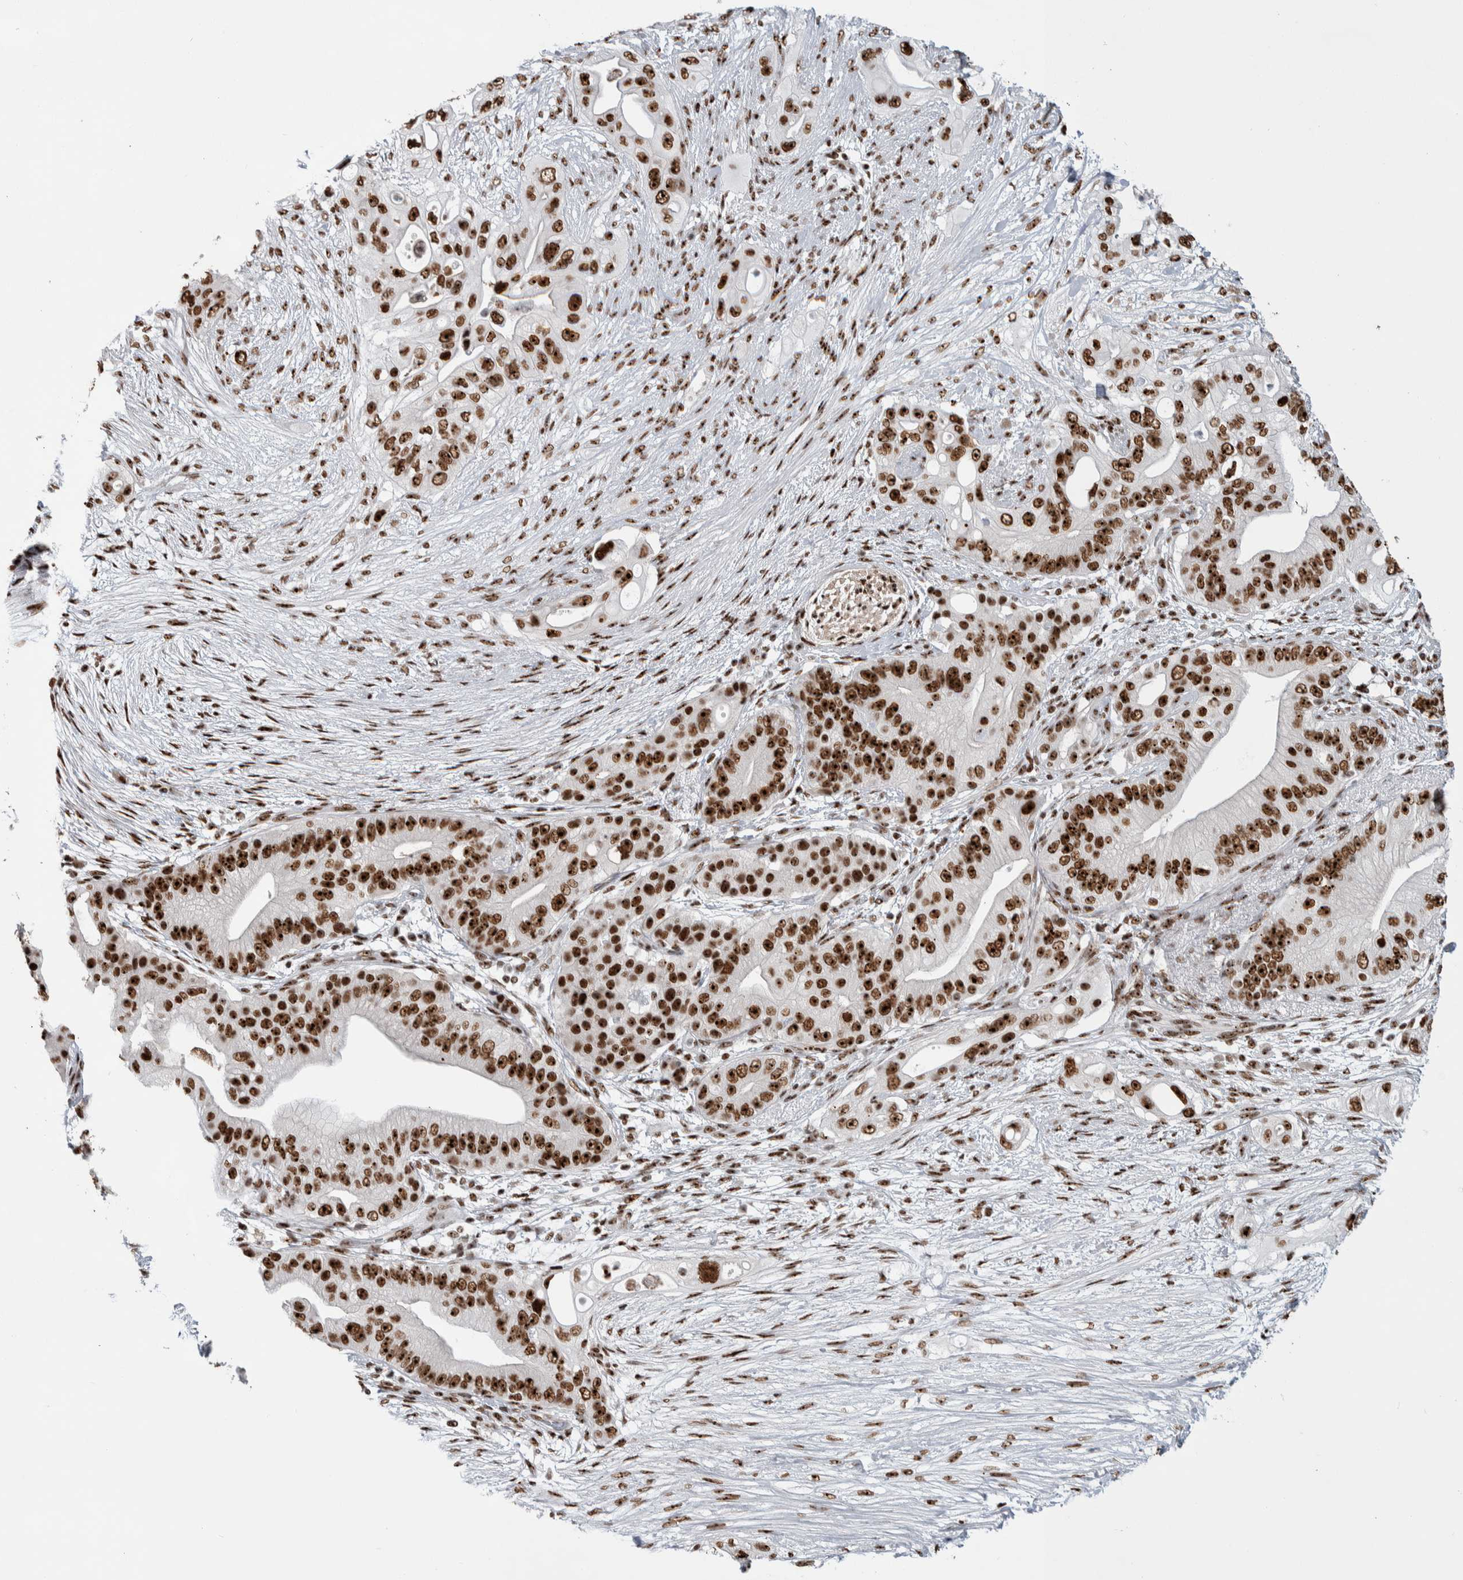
{"staining": {"intensity": "strong", "quantity": ">75%", "location": "nuclear"}, "tissue": "pancreatic cancer", "cell_type": "Tumor cells", "image_type": "cancer", "snomed": [{"axis": "morphology", "description": "Adenocarcinoma, NOS"}, {"axis": "topography", "description": "Pancreas"}], "caption": "Immunohistochemical staining of human pancreatic cancer (adenocarcinoma) displays strong nuclear protein expression in approximately >75% of tumor cells.", "gene": "NCL", "patient": {"sex": "male", "age": 53}}